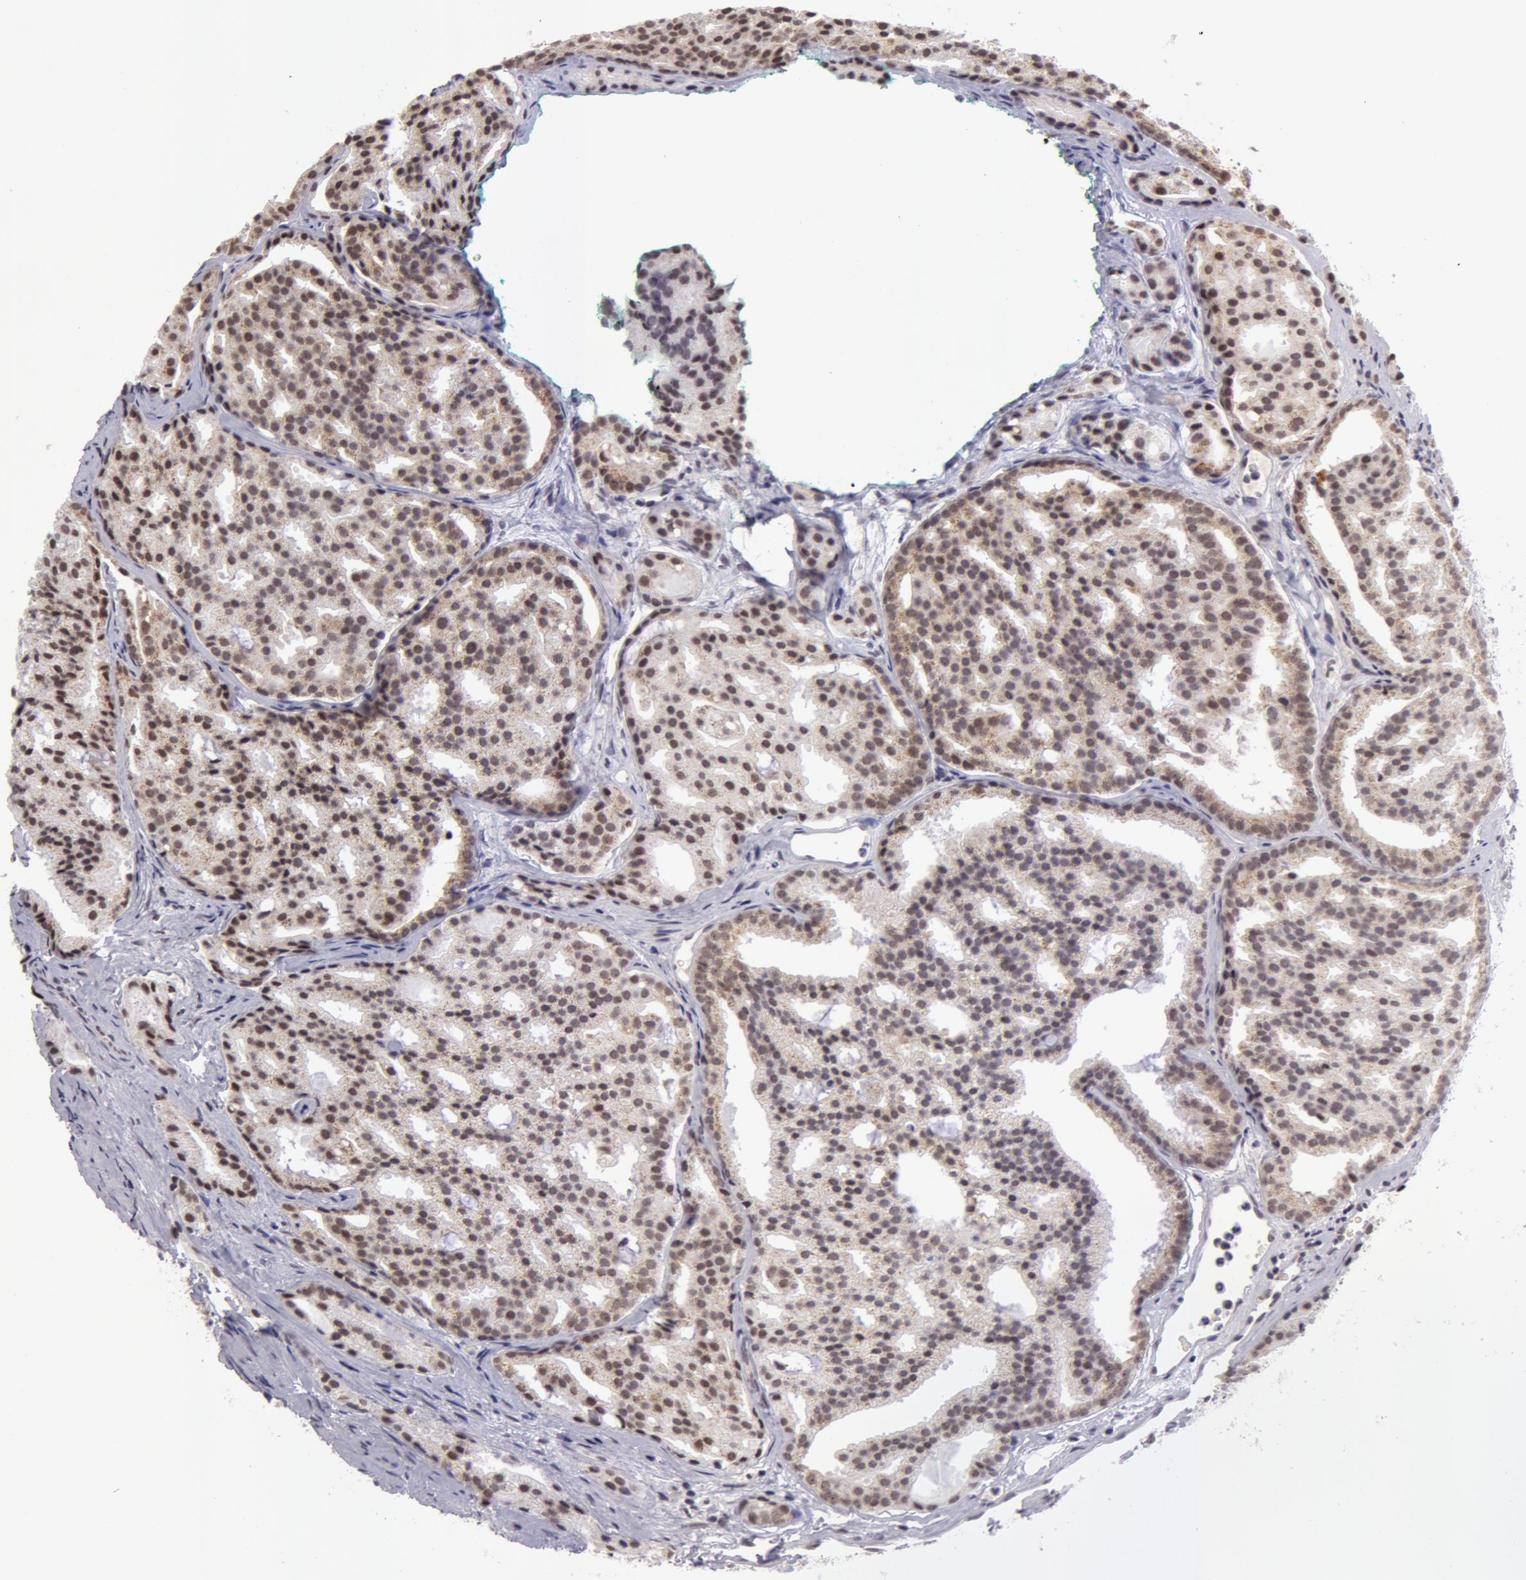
{"staining": {"intensity": "moderate", "quantity": "25%-75%", "location": "cytoplasmic/membranous,nuclear"}, "tissue": "prostate cancer", "cell_type": "Tumor cells", "image_type": "cancer", "snomed": [{"axis": "morphology", "description": "Adenocarcinoma, High grade"}, {"axis": "topography", "description": "Prostate"}], "caption": "Adenocarcinoma (high-grade) (prostate) was stained to show a protein in brown. There is medium levels of moderate cytoplasmic/membranous and nuclear expression in about 25%-75% of tumor cells. (DAB (3,3'-diaminobenzidine) = brown stain, brightfield microscopy at high magnification).", "gene": "VRTN", "patient": {"sex": "male", "age": 64}}